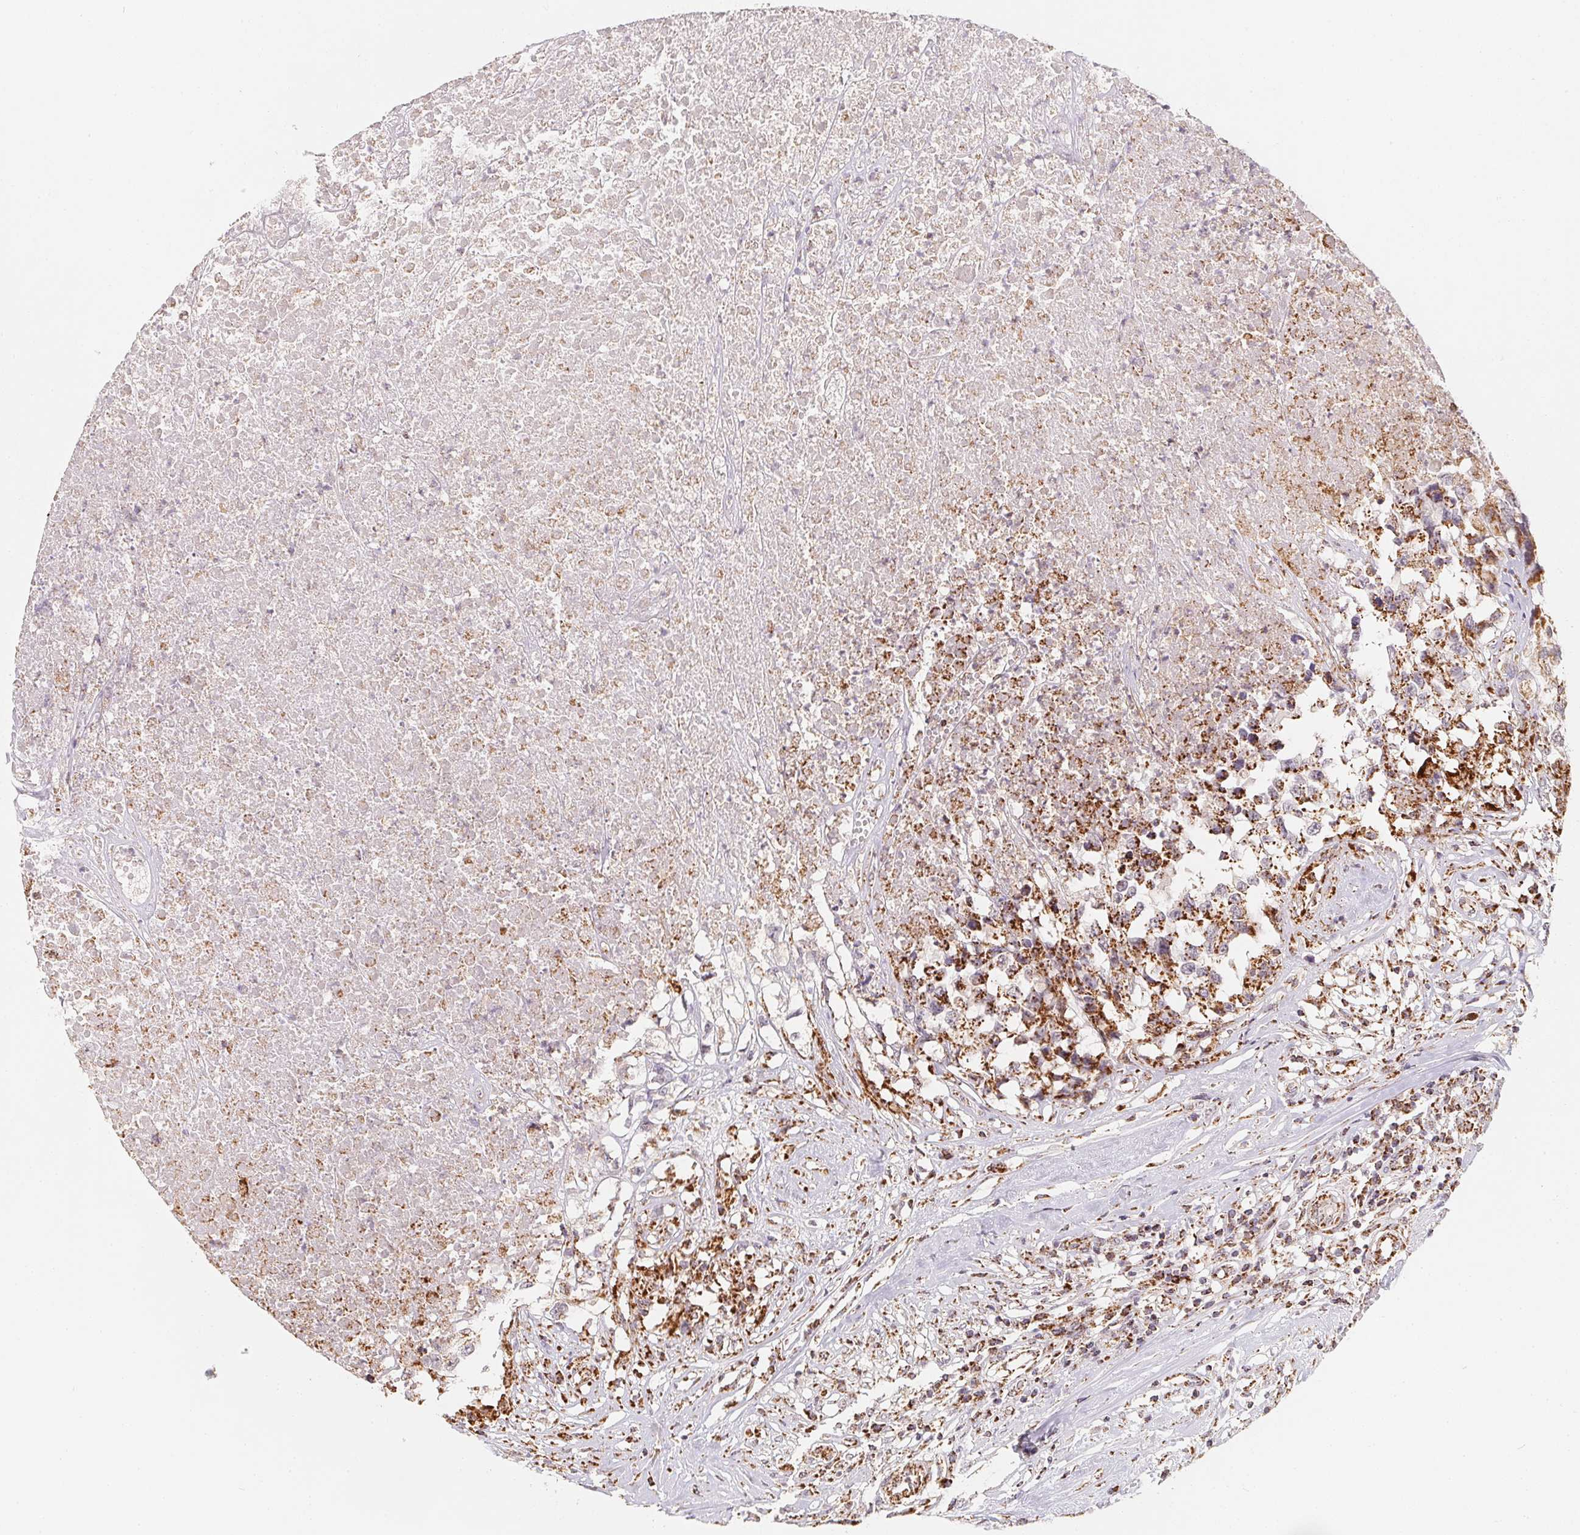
{"staining": {"intensity": "moderate", "quantity": "25%-75%", "location": "cytoplasmic/membranous"}, "tissue": "testis cancer", "cell_type": "Tumor cells", "image_type": "cancer", "snomed": [{"axis": "morphology", "description": "Carcinoma, Embryonal, NOS"}, {"axis": "topography", "description": "Testis"}], "caption": "High-power microscopy captured an IHC image of testis cancer, revealing moderate cytoplasmic/membranous expression in approximately 25%-75% of tumor cells.", "gene": "NDUFS6", "patient": {"sex": "male", "age": 83}}